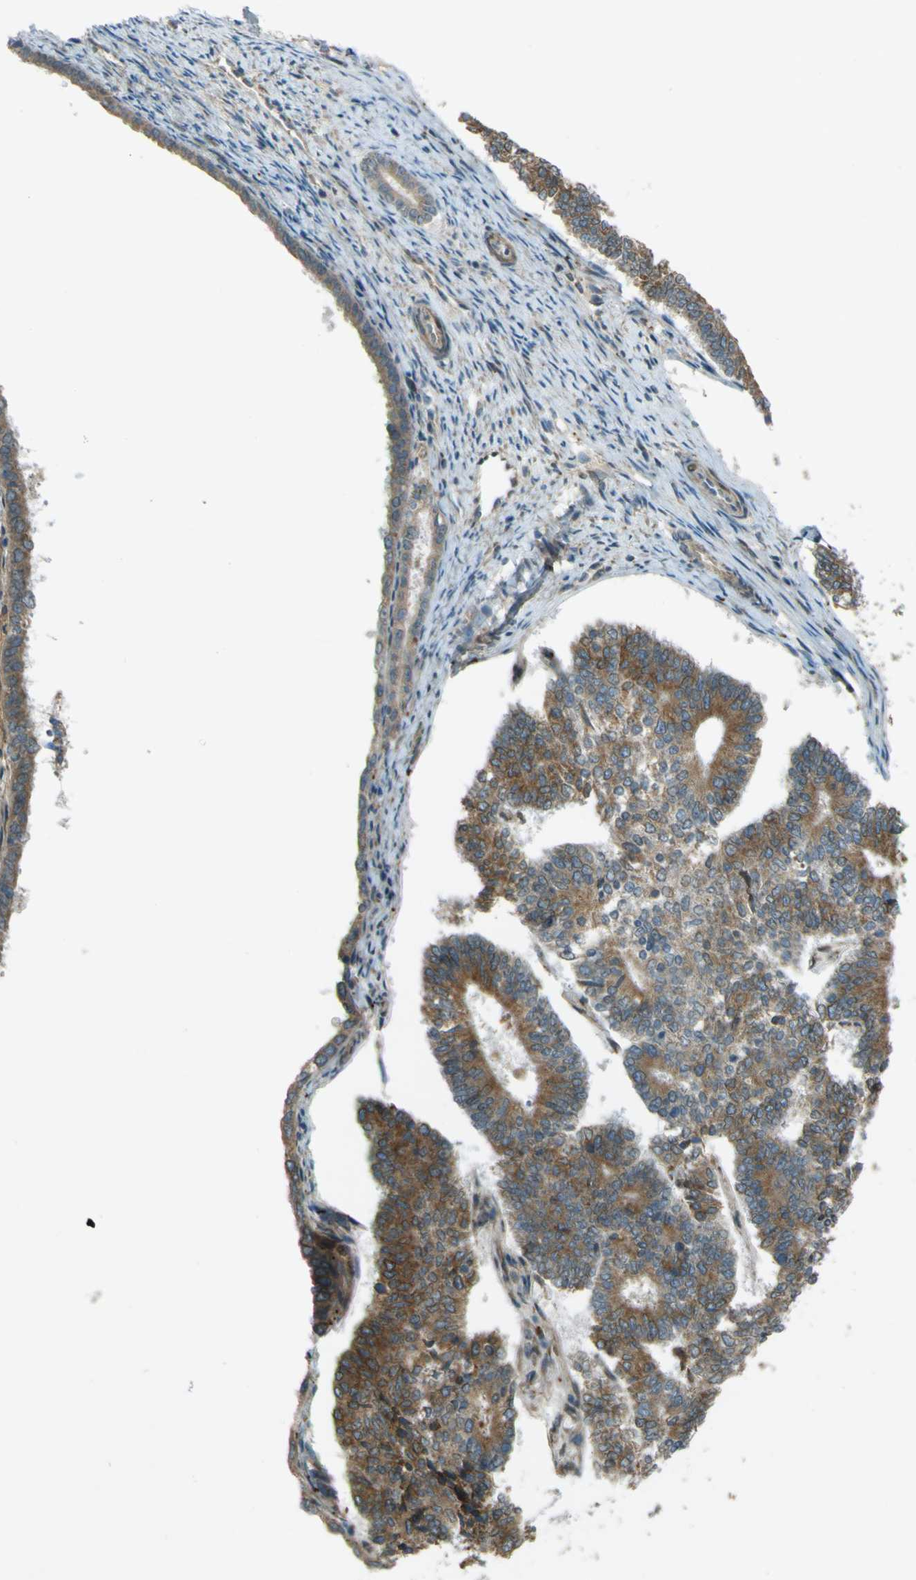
{"staining": {"intensity": "moderate", "quantity": ">75%", "location": "cytoplasmic/membranous"}, "tissue": "endometrial cancer", "cell_type": "Tumor cells", "image_type": "cancer", "snomed": [{"axis": "morphology", "description": "Adenocarcinoma, NOS"}, {"axis": "topography", "description": "Endometrium"}], "caption": "A histopathology image of human endometrial cancer (adenocarcinoma) stained for a protein exhibits moderate cytoplasmic/membranous brown staining in tumor cells. (Brightfield microscopy of DAB IHC at high magnification).", "gene": "LPCAT1", "patient": {"sex": "female", "age": 70}}